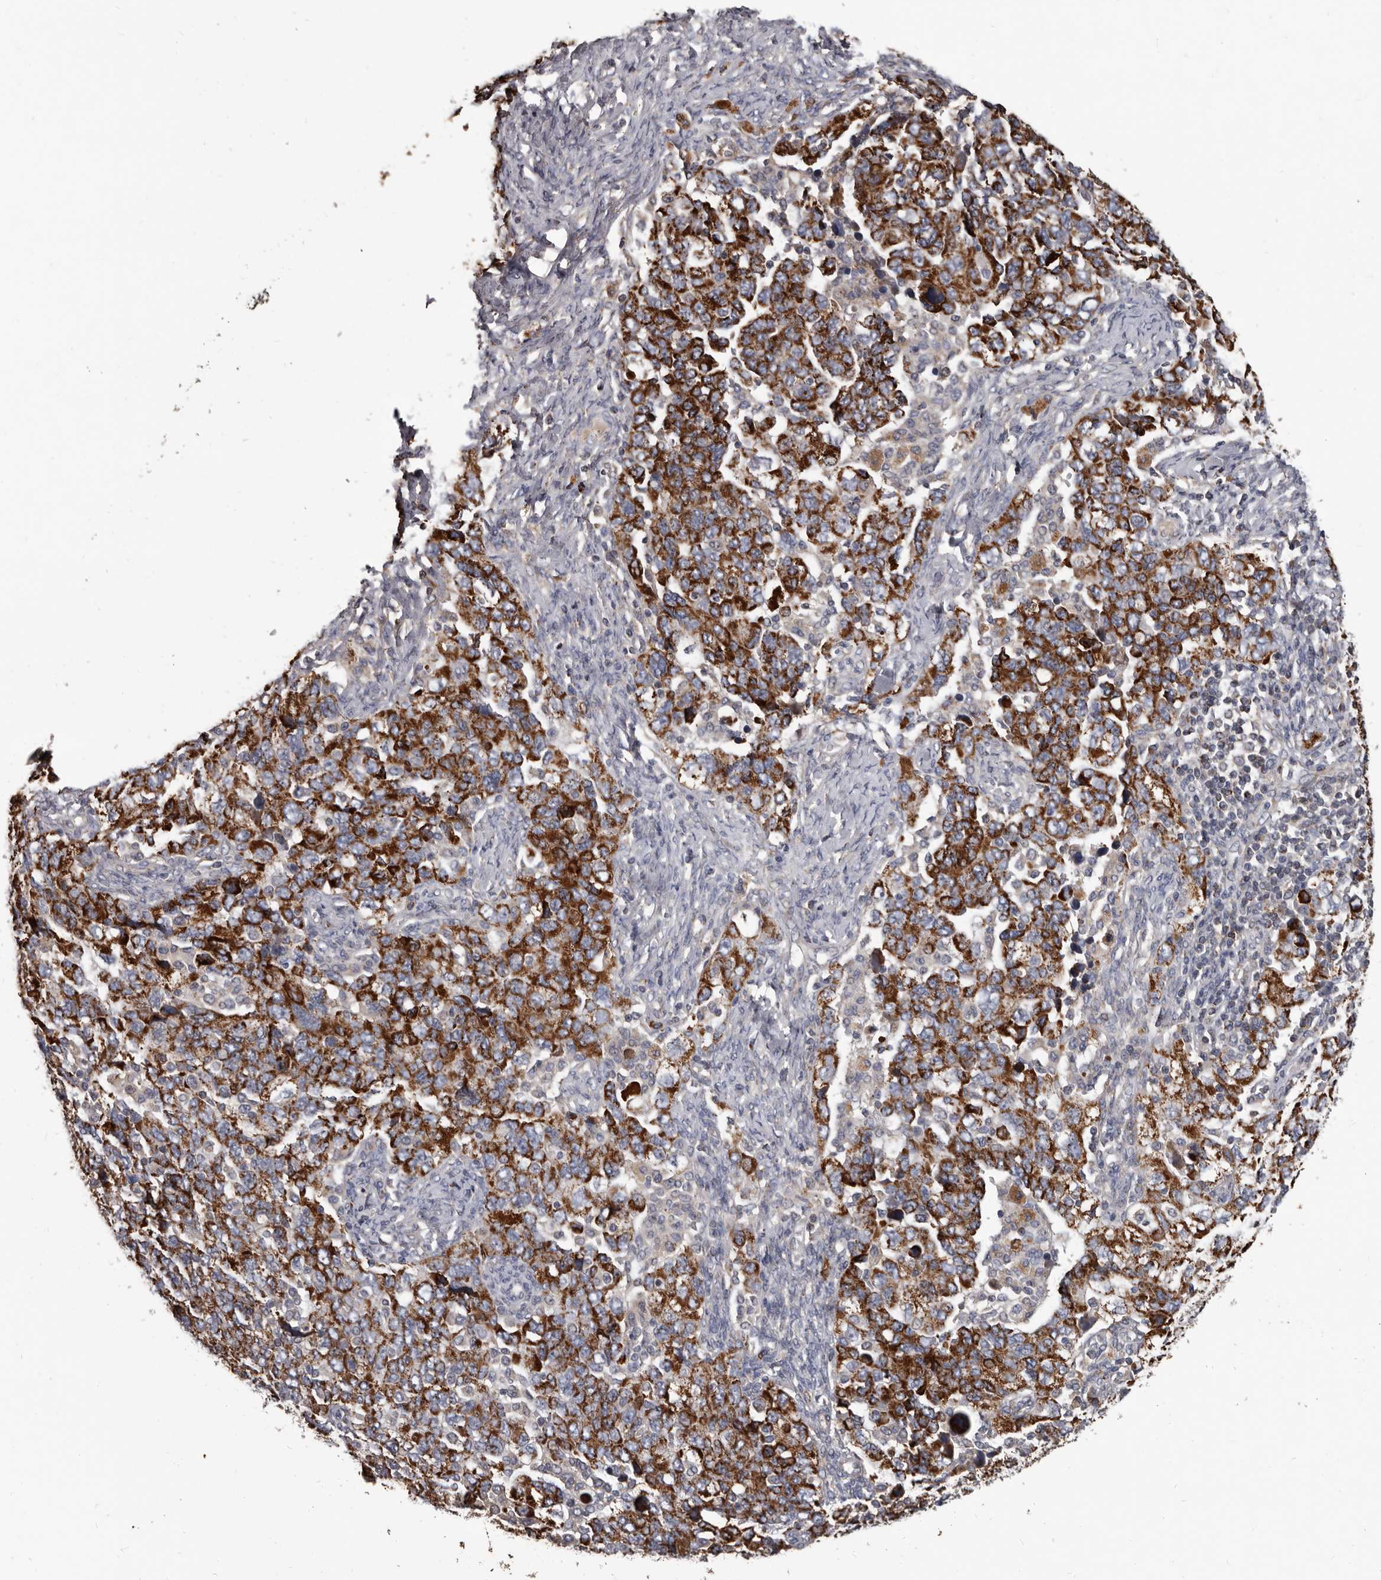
{"staining": {"intensity": "strong", "quantity": ">75%", "location": "cytoplasmic/membranous"}, "tissue": "ovarian cancer", "cell_type": "Tumor cells", "image_type": "cancer", "snomed": [{"axis": "morphology", "description": "Carcinoma, NOS"}, {"axis": "morphology", "description": "Cystadenocarcinoma, serous, NOS"}, {"axis": "topography", "description": "Ovary"}], "caption": "Protein expression analysis of ovarian cancer reveals strong cytoplasmic/membranous staining in approximately >75% of tumor cells.", "gene": "ALDH5A1", "patient": {"sex": "female", "age": 69}}